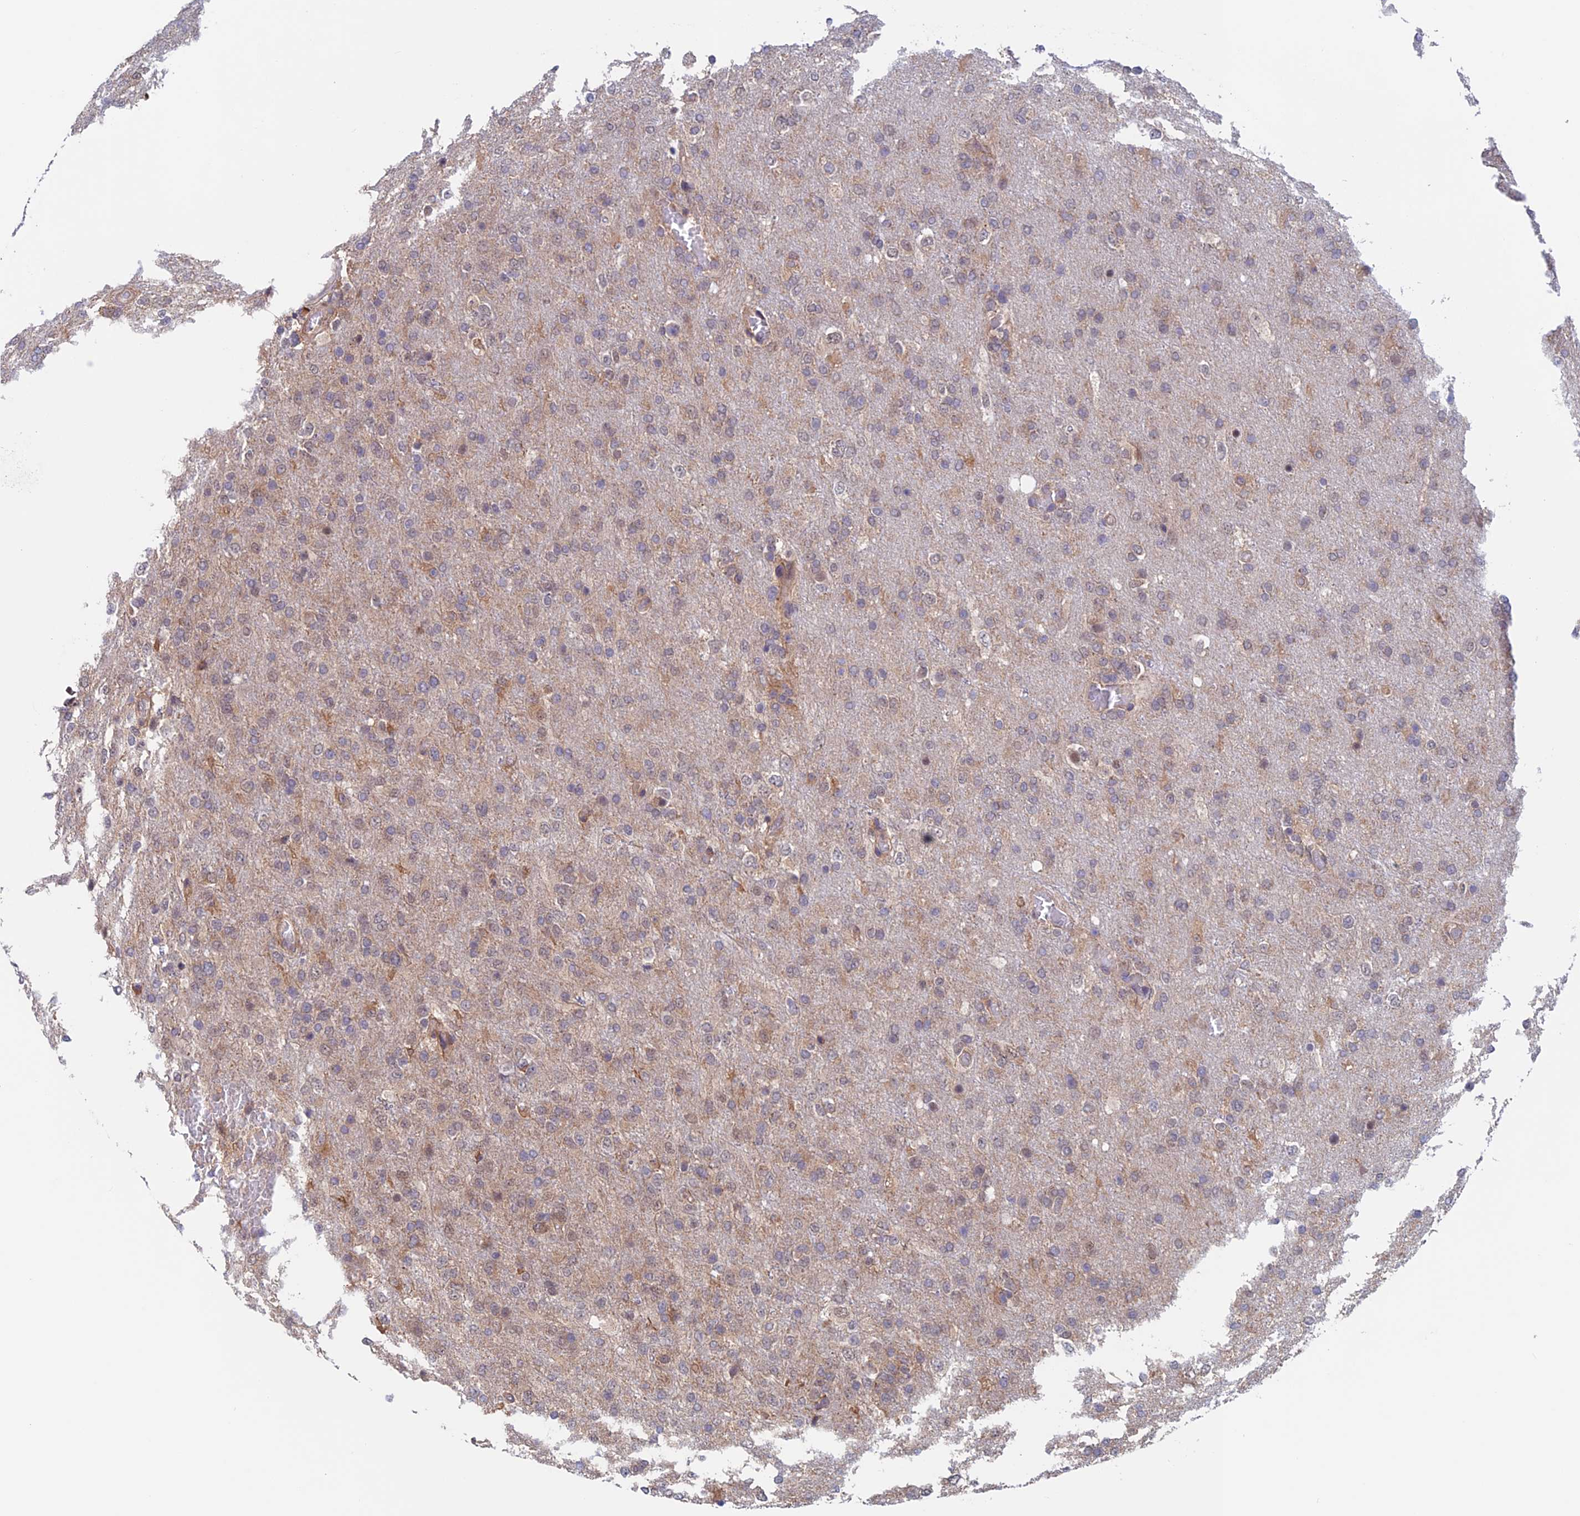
{"staining": {"intensity": "negative", "quantity": "none", "location": "none"}, "tissue": "glioma", "cell_type": "Tumor cells", "image_type": "cancer", "snomed": [{"axis": "morphology", "description": "Glioma, malignant, High grade"}, {"axis": "topography", "description": "Brain"}], "caption": "DAB immunohistochemical staining of human glioma shows no significant positivity in tumor cells. Brightfield microscopy of immunohistochemistry (IHC) stained with DAB (3,3'-diaminobenzidine) (brown) and hematoxylin (blue), captured at high magnification.", "gene": "NUDT16L1", "patient": {"sex": "female", "age": 74}}